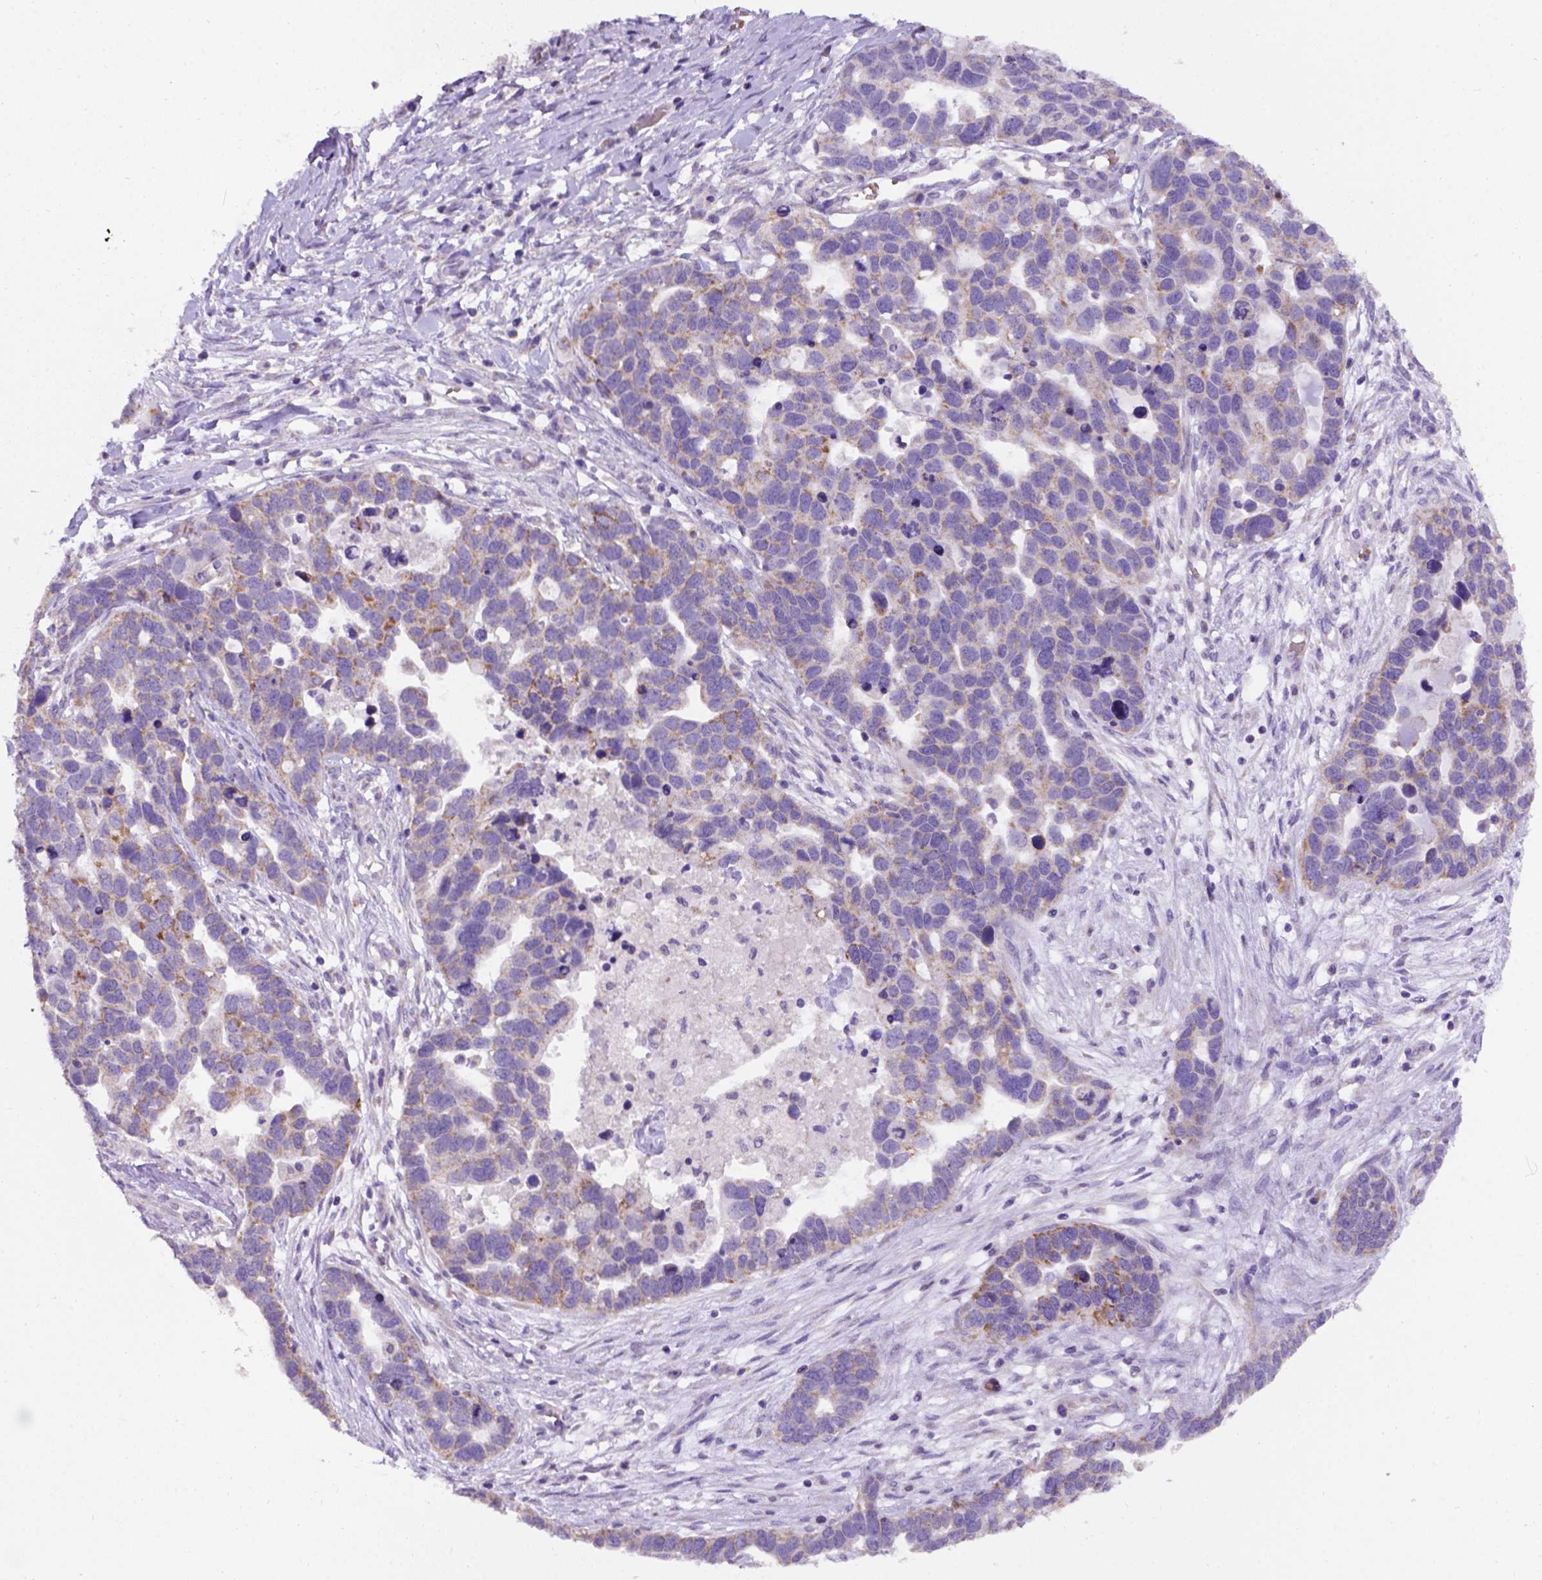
{"staining": {"intensity": "moderate", "quantity": "<25%", "location": "cytoplasmic/membranous"}, "tissue": "ovarian cancer", "cell_type": "Tumor cells", "image_type": "cancer", "snomed": [{"axis": "morphology", "description": "Cystadenocarcinoma, serous, NOS"}, {"axis": "topography", "description": "Ovary"}], "caption": "High-power microscopy captured an immunohistochemistry (IHC) image of ovarian cancer, revealing moderate cytoplasmic/membranous expression in approximately <25% of tumor cells.", "gene": "L2HGDH", "patient": {"sex": "female", "age": 54}}